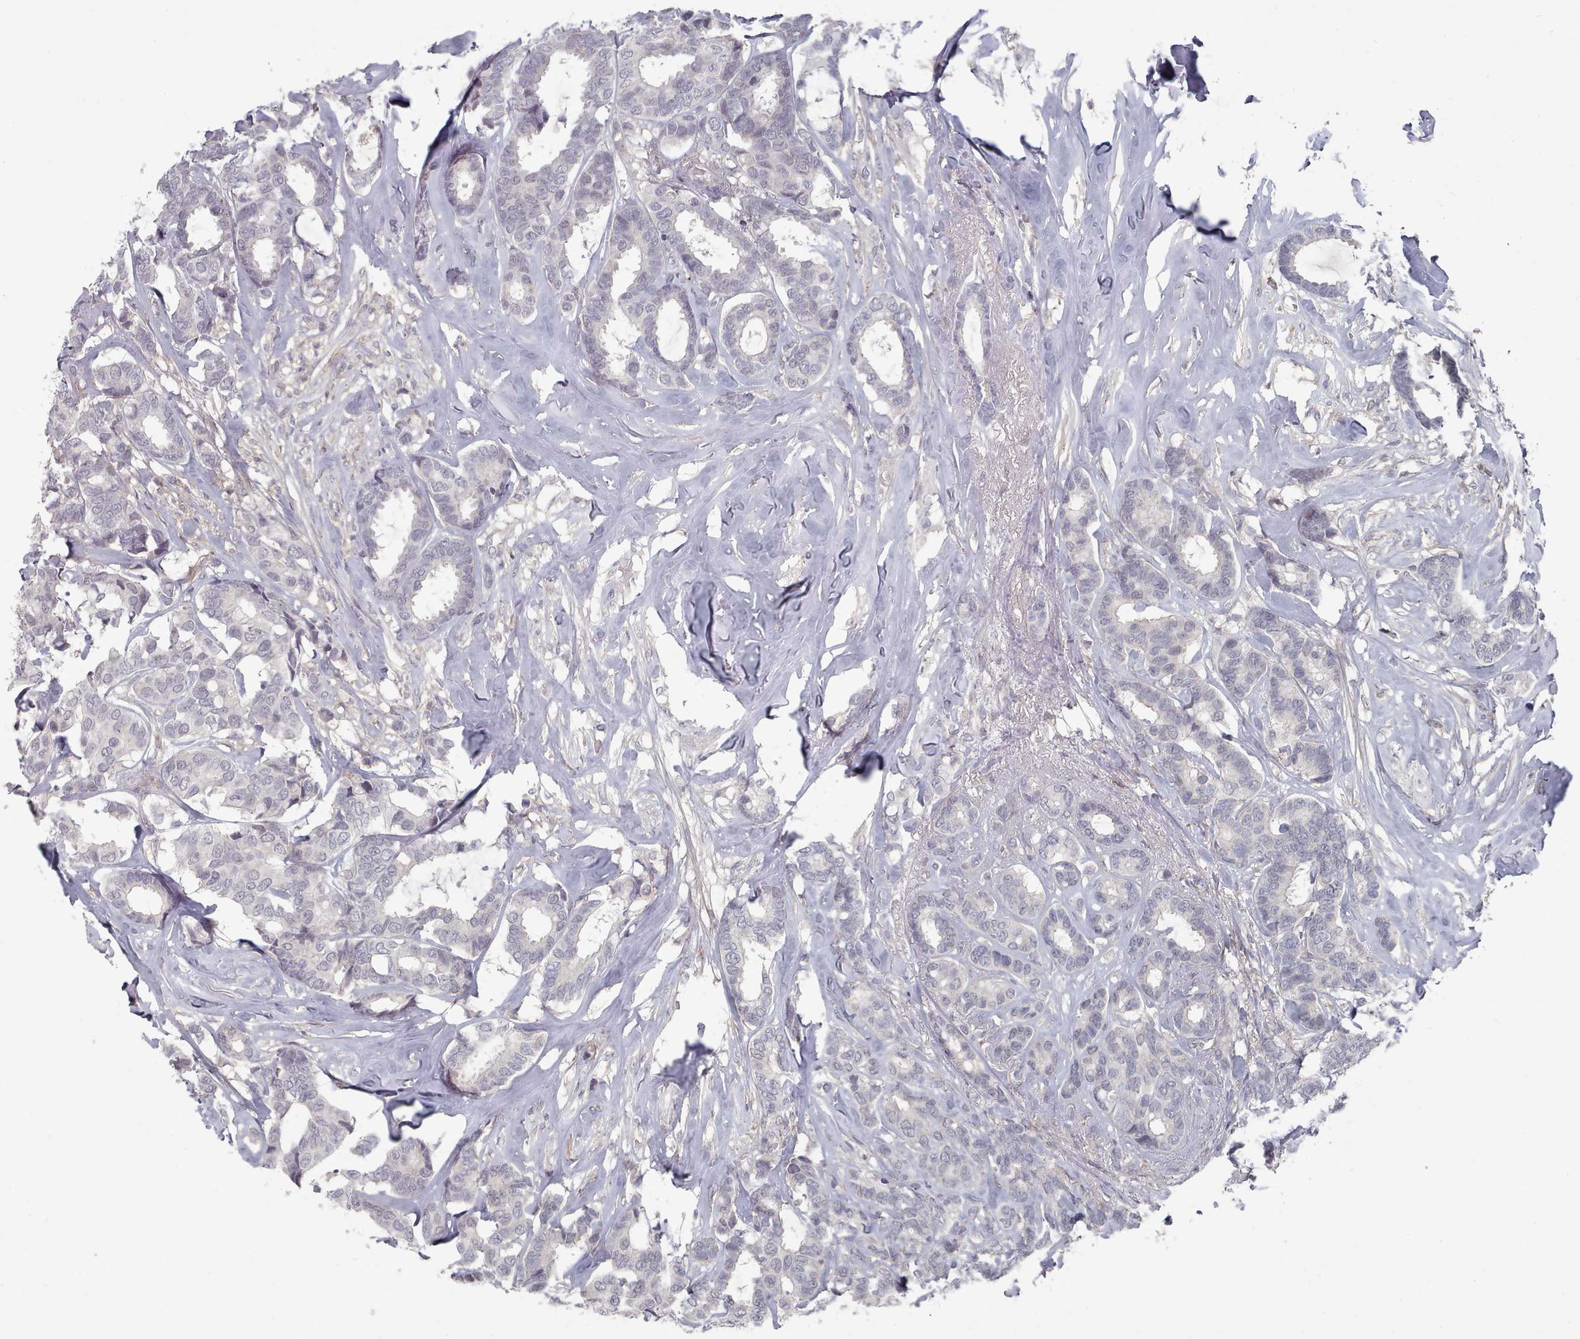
{"staining": {"intensity": "negative", "quantity": "none", "location": "none"}, "tissue": "breast cancer", "cell_type": "Tumor cells", "image_type": "cancer", "snomed": [{"axis": "morphology", "description": "Duct carcinoma"}, {"axis": "topography", "description": "Breast"}], "caption": "Immunohistochemistry histopathology image of neoplastic tissue: human breast invasive ductal carcinoma stained with DAB reveals no significant protein staining in tumor cells. Brightfield microscopy of immunohistochemistry stained with DAB (brown) and hematoxylin (blue), captured at high magnification.", "gene": "COL8A2", "patient": {"sex": "female", "age": 87}}